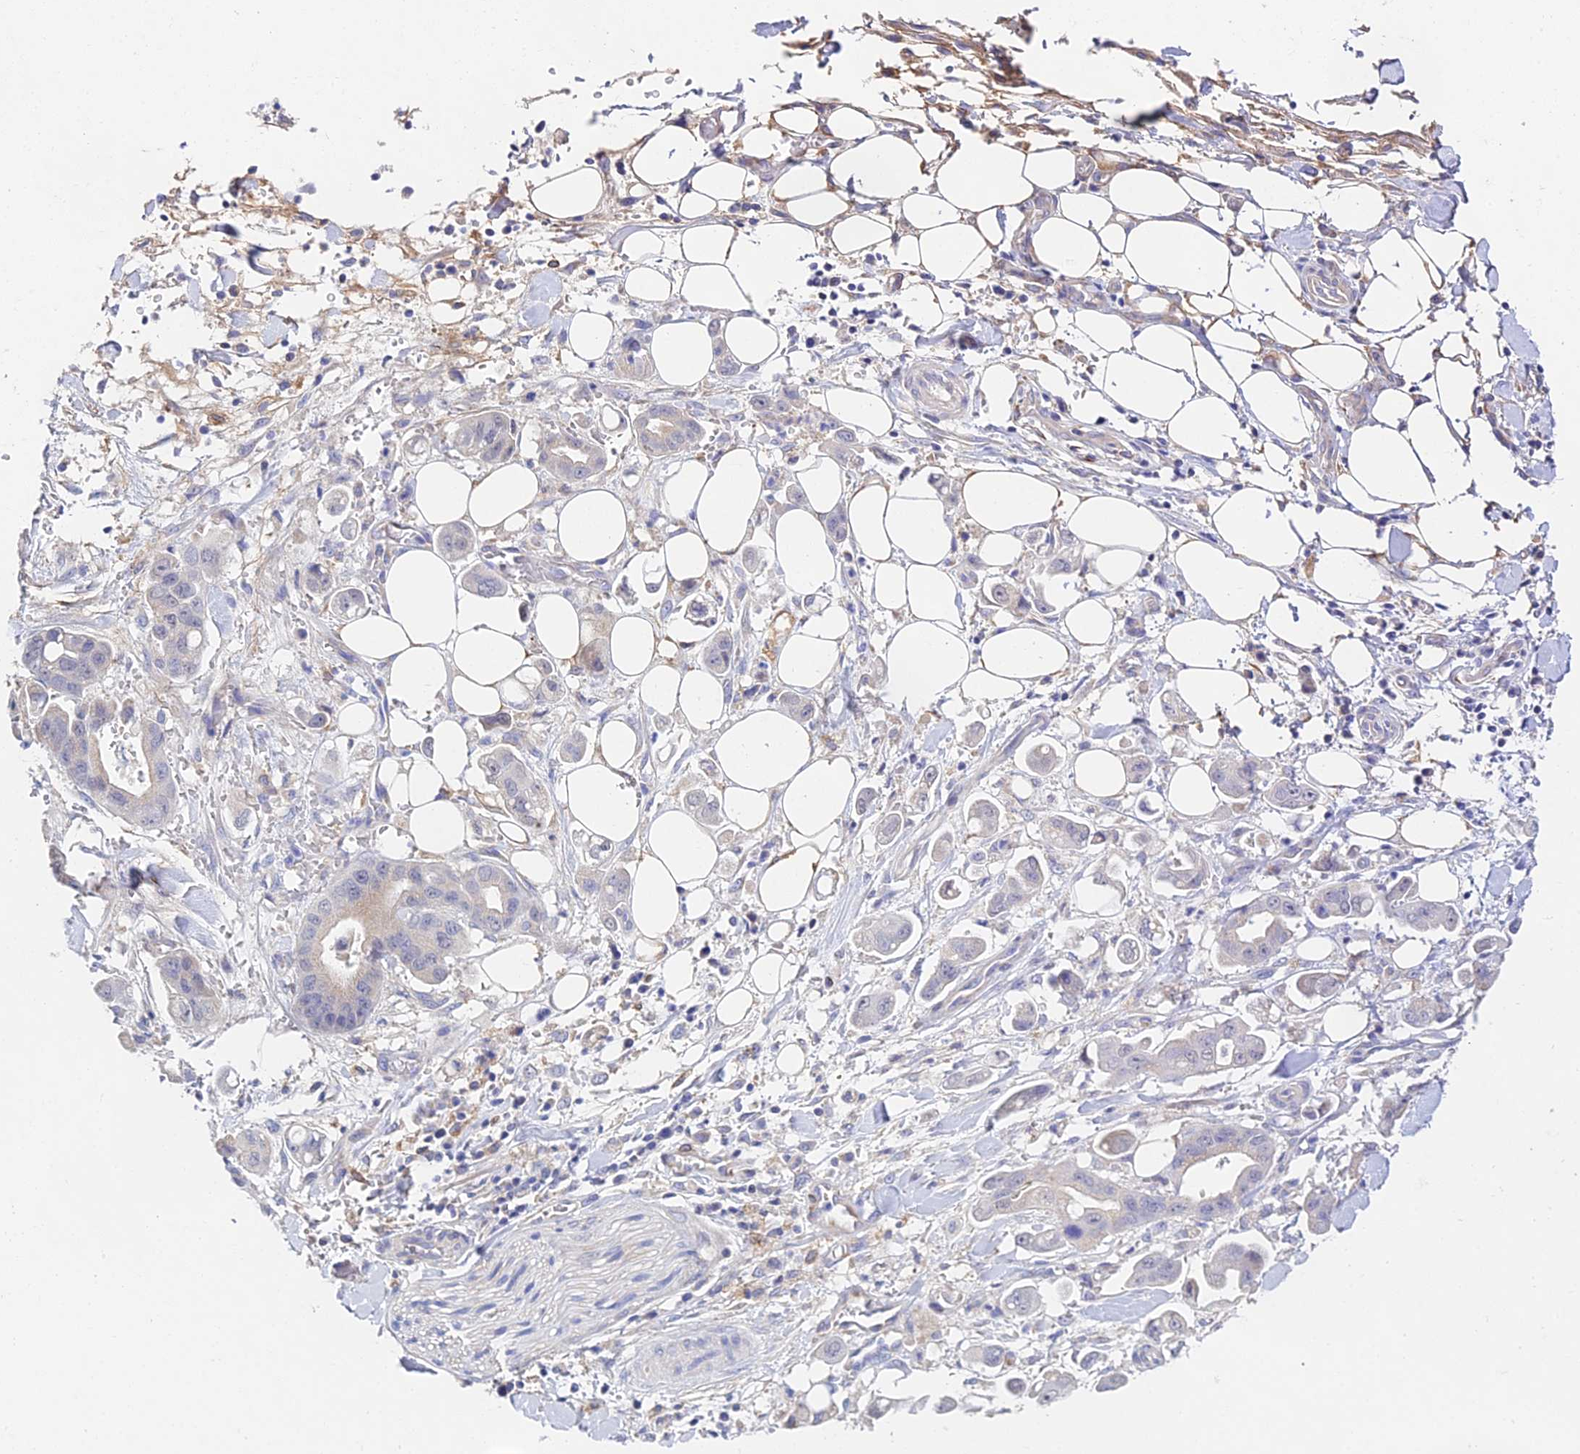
{"staining": {"intensity": "negative", "quantity": "none", "location": "none"}, "tissue": "stomach cancer", "cell_type": "Tumor cells", "image_type": "cancer", "snomed": [{"axis": "morphology", "description": "Adenocarcinoma, NOS"}, {"axis": "topography", "description": "Stomach"}], "caption": "This is a micrograph of immunohistochemistry staining of stomach cancer, which shows no staining in tumor cells.", "gene": "PPP2R2C", "patient": {"sex": "male", "age": 62}}